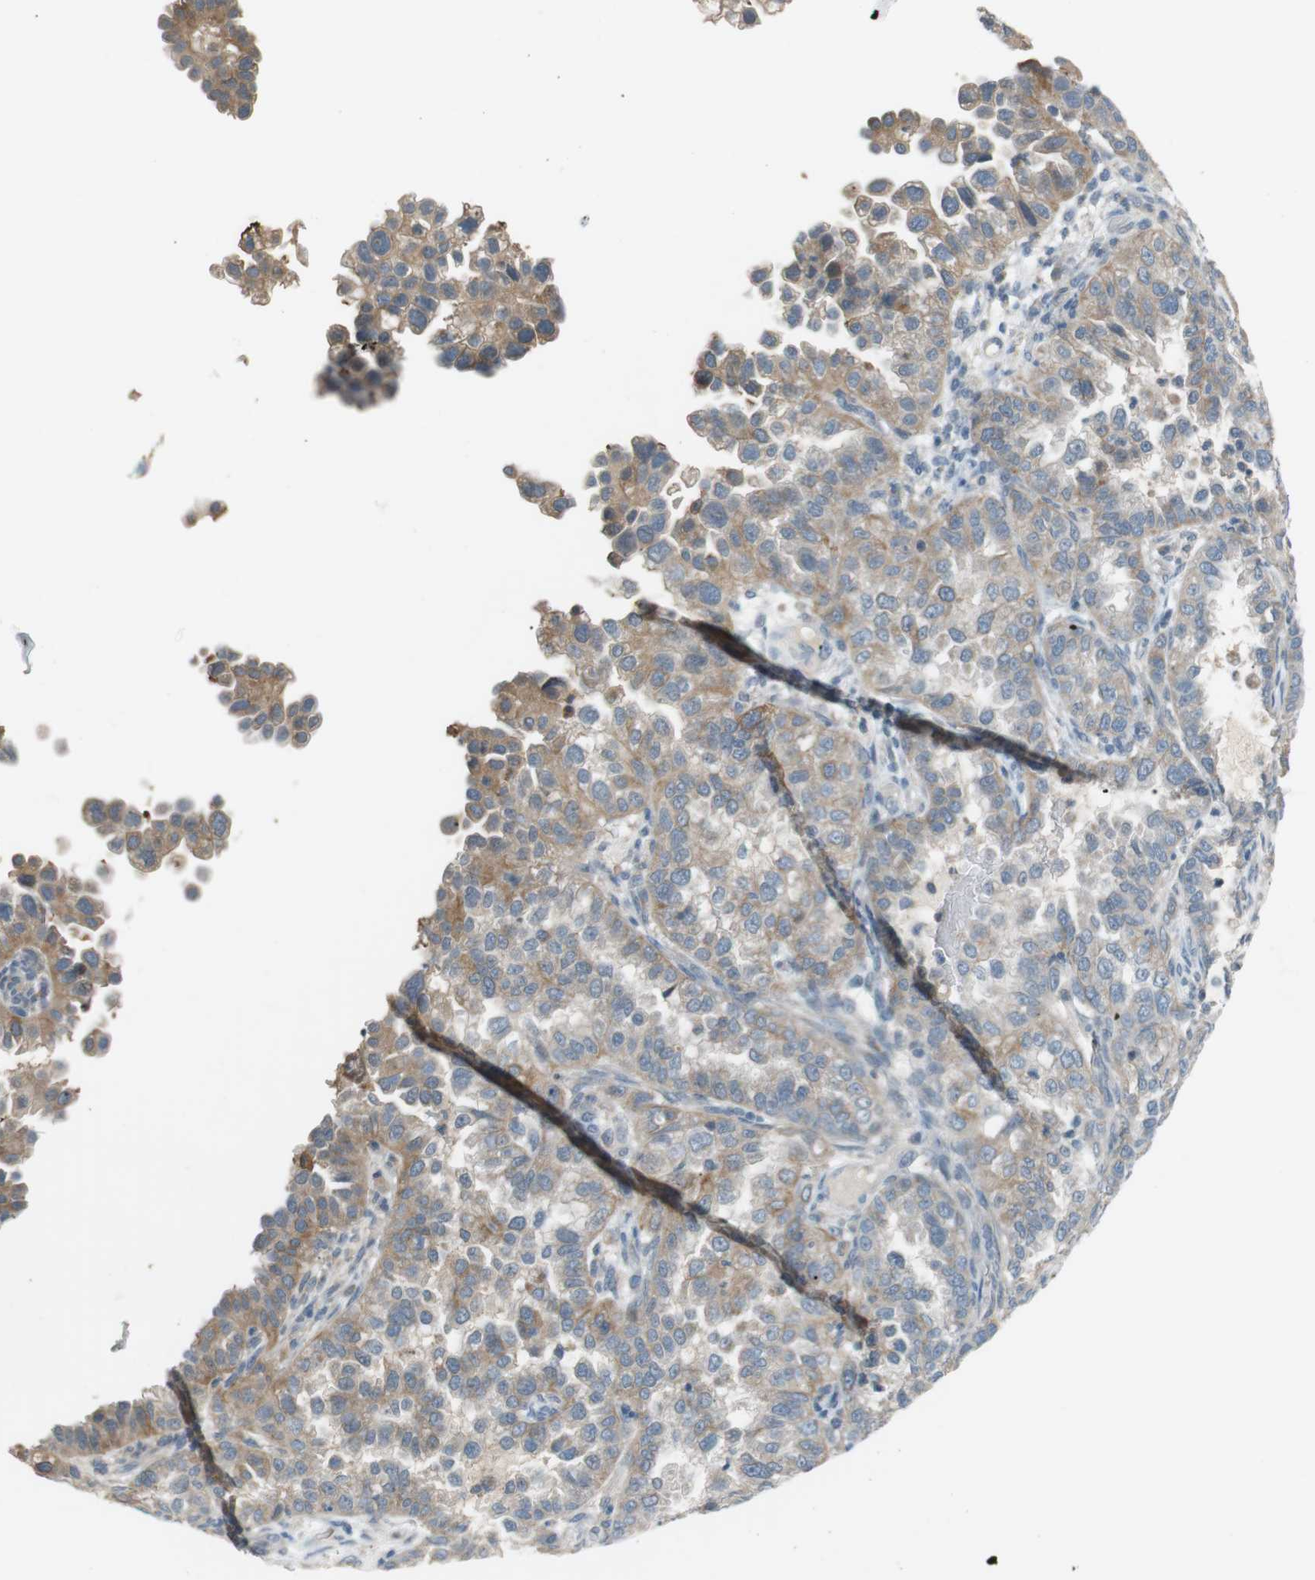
{"staining": {"intensity": "moderate", "quantity": ">75%", "location": "cytoplasmic/membranous"}, "tissue": "endometrial cancer", "cell_type": "Tumor cells", "image_type": "cancer", "snomed": [{"axis": "morphology", "description": "Adenocarcinoma, NOS"}, {"axis": "topography", "description": "Endometrium"}], "caption": "Tumor cells reveal moderate cytoplasmic/membranous expression in about >75% of cells in endometrial cancer. The staining was performed using DAB to visualize the protein expression in brown, while the nuclei were stained in blue with hematoxylin (Magnification: 20x).", "gene": "RTN3", "patient": {"sex": "female", "age": 85}}